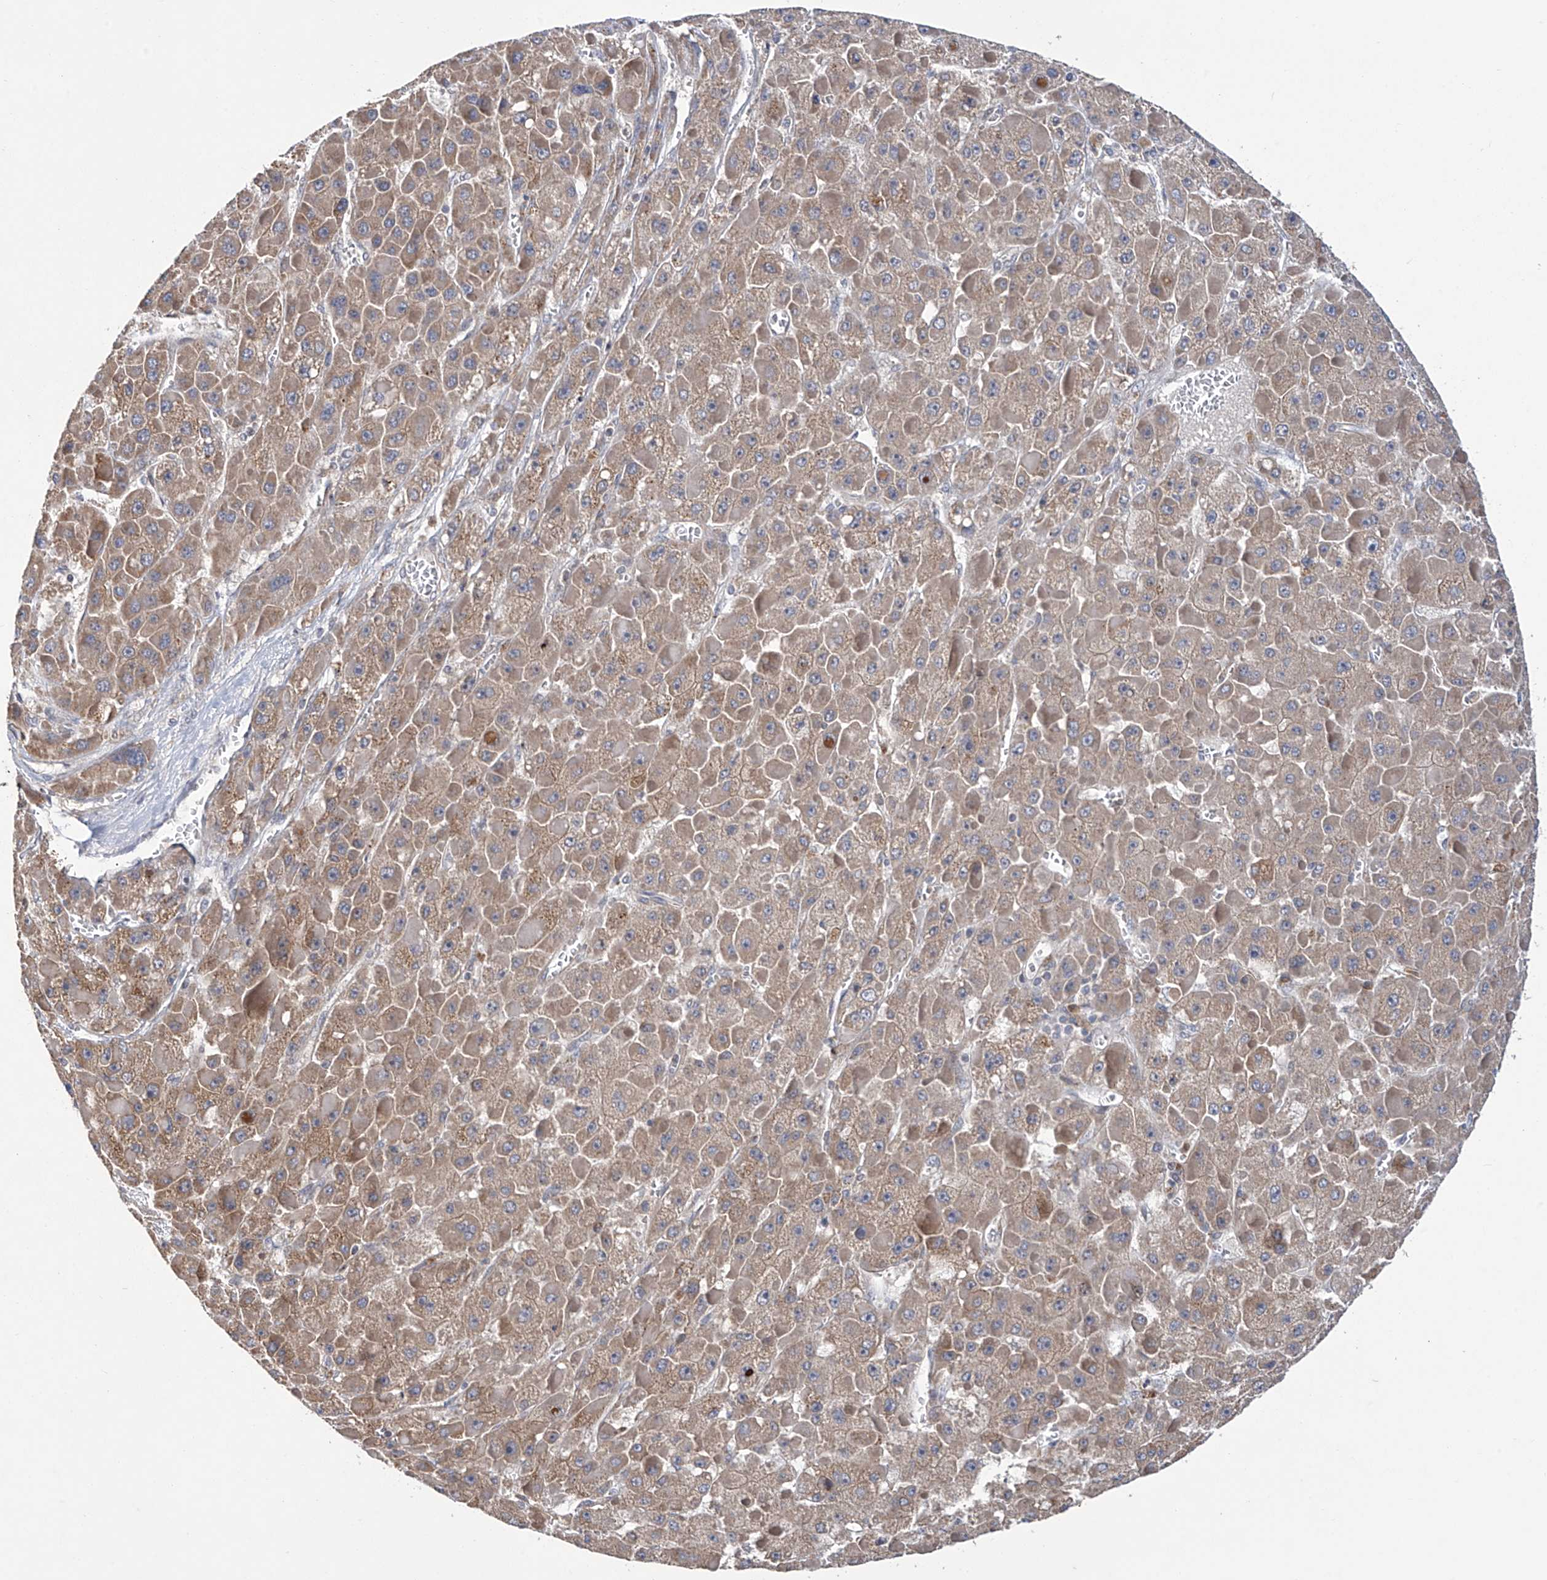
{"staining": {"intensity": "moderate", "quantity": ">75%", "location": "cytoplasmic/membranous"}, "tissue": "liver cancer", "cell_type": "Tumor cells", "image_type": "cancer", "snomed": [{"axis": "morphology", "description": "Carcinoma, Hepatocellular, NOS"}, {"axis": "topography", "description": "Liver"}], "caption": "Liver cancer (hepatocellular carcinoma) stained with immunohistochemistry reveals moderate cytoplasmic/membranous expression in about >75% of tumor cells.", "gene": "TRIM60", "patient": {"sex": "female", "age": 73}}